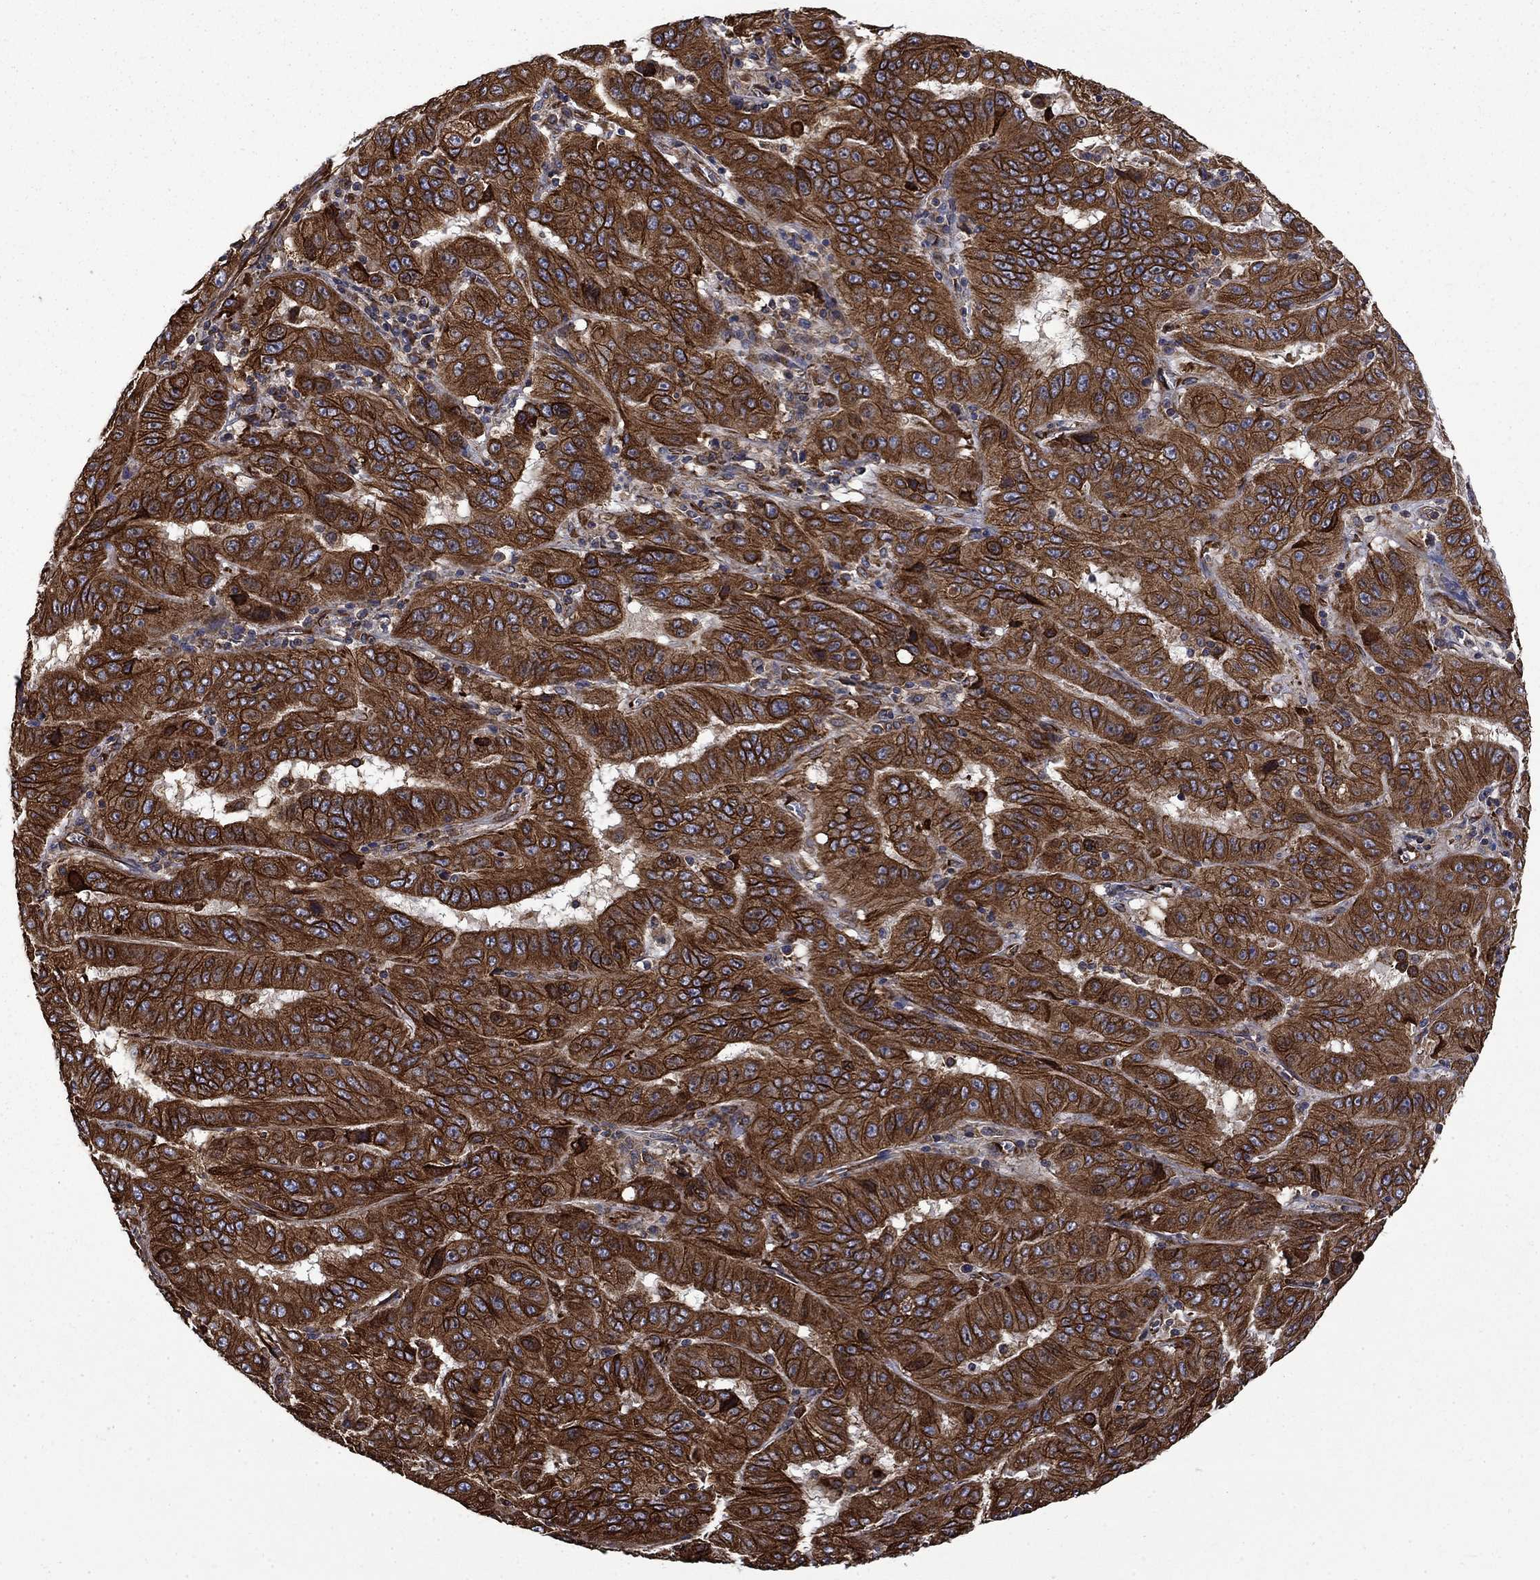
{"staining": {"intensity": "strong", "quantity": ">75%", "location": "cytoplasmic/membranous"}, "tissue": "pancreatic cancer", "cell_type": "Tumor cells", "image_type": "cancer", "snomed": [{"axis": "morphology", "description": "Adenocarcinoma, NOS"}, {"axis": "topography", "description": "Pancreas"}], "caption": "A brown stain highlights strong cytoplasmic/membranous expression of a protein in human pancreatic adenocarcinoma tumor cells.", "gene": "CUTC", "patient": {"sex": "male", "age": 63}}